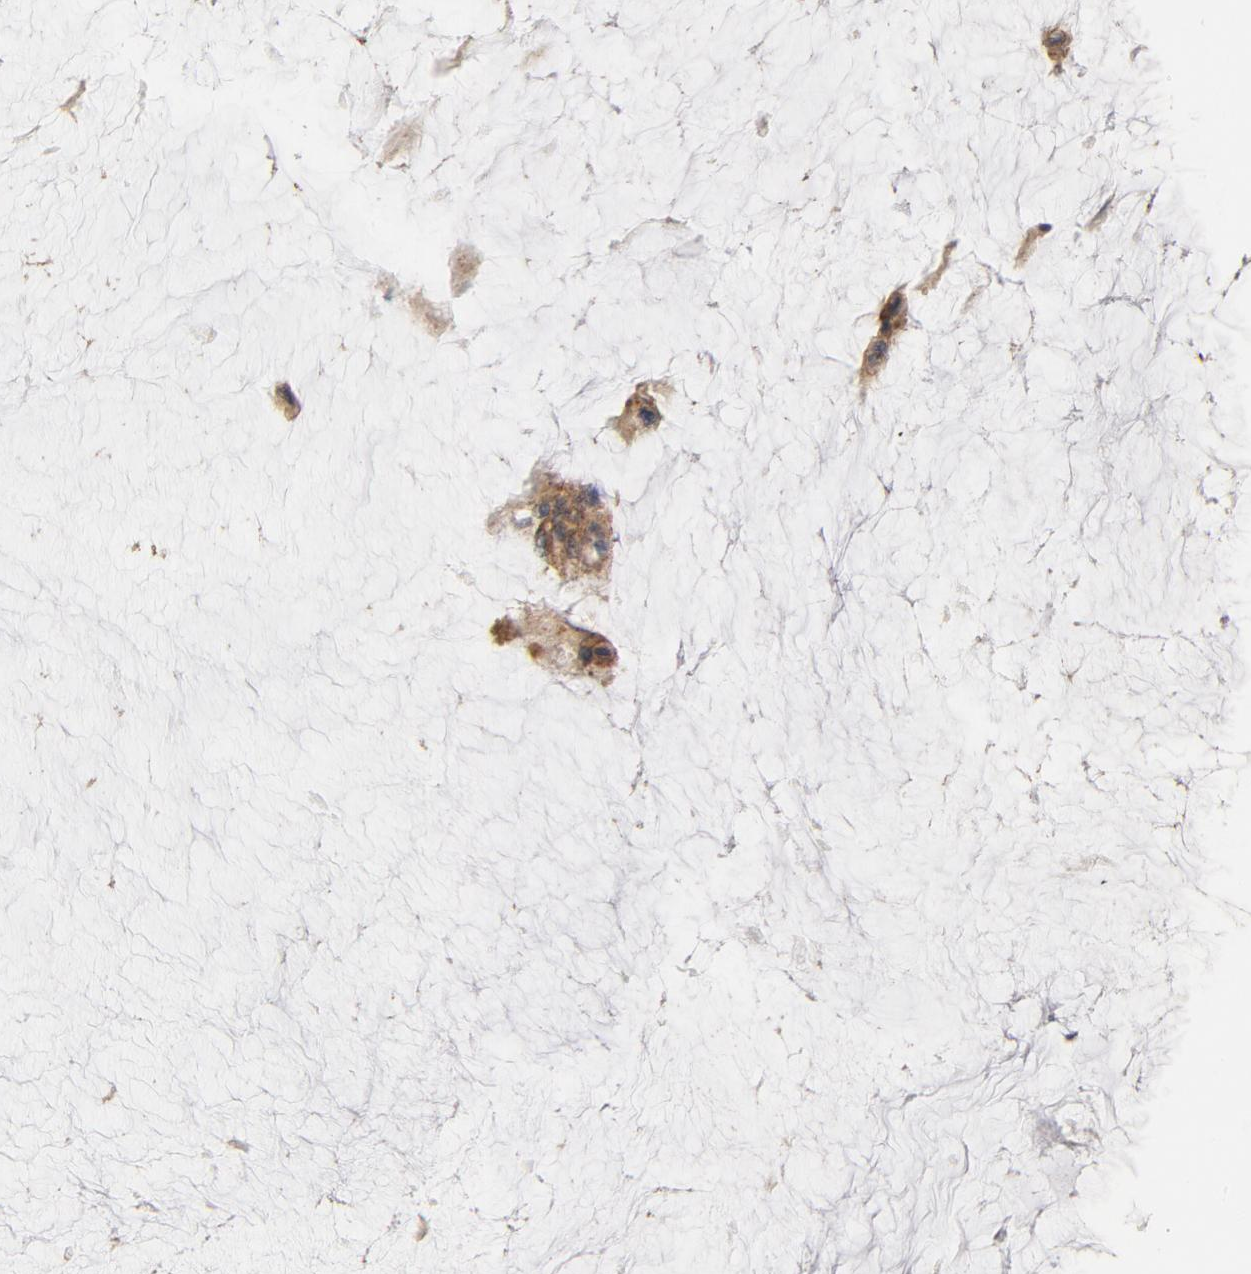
{"staining": {"intensity": "moderate", "quantity": ">75%", "location": "cytoplasmic/membranous"}, "tissue": "ovarian cancer", "cell_type": "Tumor cells", "image_type": "cancer", "snomed": [{"axis": "morphology", "description": "Cystadenocarcinoma, mucinous, NOS"}, {"axis": "topography", "description": "Ovary"}], "caption": "This is a histology image of immunohistochemistry (IHC) staining of ovarian cancer (mucinous cystadenocarcinoma), which shows moderate positivity in the cytoplasmic/membranous of tumor cells.", "gene": "AP2A1", "patient": {"sex": "female", "age": 39}}